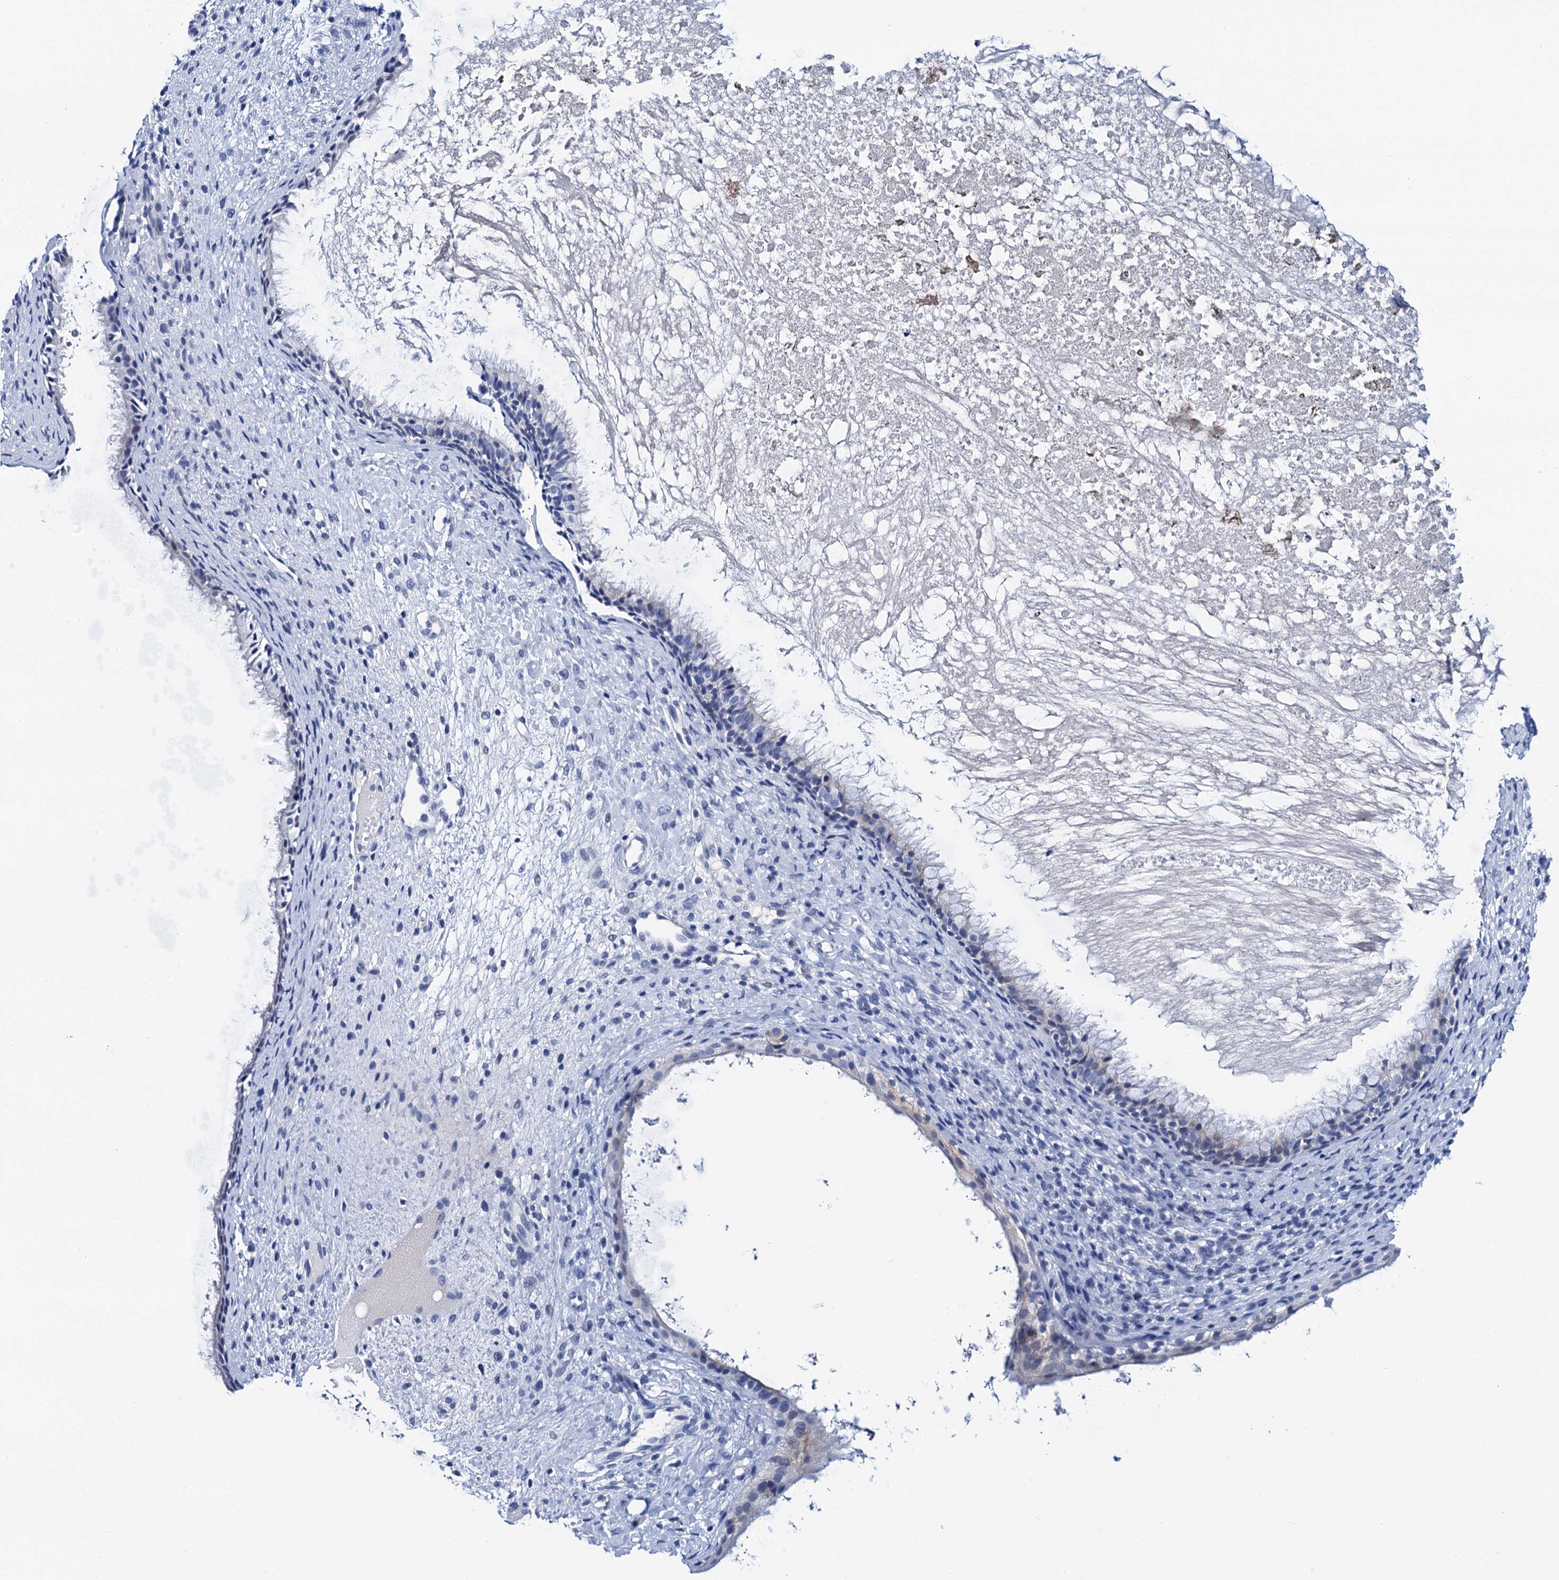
{"staining": {"intensity": "negative", "quantity": "none", "location": "none"}, "tissue": "nasopharynx", "cell_type": "Respiratory epithelial cells", "image_type": "normal", "snomed": [{"axis": "morphology", "description": "Normal tissue, NOS"}, {"axis": "topography", "description": "Nasopharynx"}], "caption": "DAB immunohistochemical staining of benign human nasopharynx exhibits no significant staining in respiratory epithelial cells. (DAB (3,3'-diaminobenzidine) IHC with hematoxylin counter stain).", "gene": "LYPD3", "patient": {"sex": "male", "age": 22}}